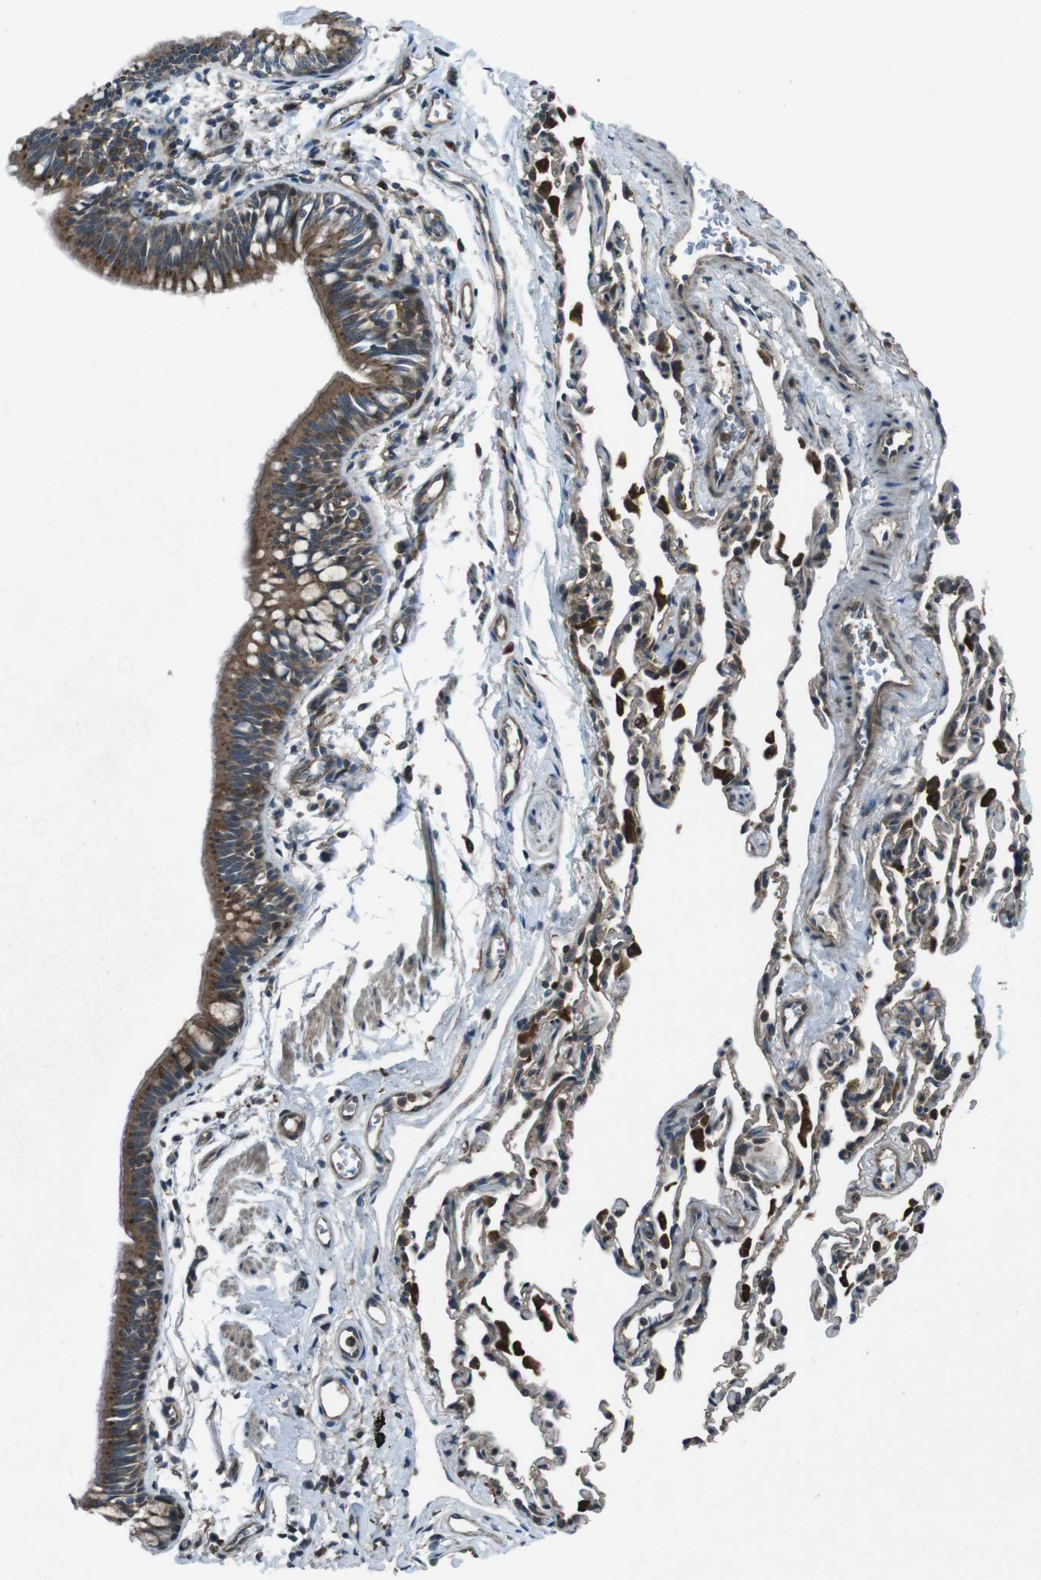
{"staining": {"intensity": "strong", "quantity": ">75%", "location": "cytoplasmic/membranous"}, "tissue": "bronchus", "cell_type": "Respiratory epithelial cells", "image_type": "normal", "snomed": [{"axis": "morphology", "description": "Normal tissue, NOS"}, {"axis": "topography", "description": "Bronchus"}, {"axis": "topography", "description": "Lung"}], "caption": "Immunohistochemical staining of normal human bronchus demonstrates high levels of strong cytoplasmic/membranous staining in approximately >75% of respiratory epithelial cells. (DAB = brown stain, brightfield microscopy at high magnification).", "gene": "SLC27A4", "patient": {"sex": "male", "age": 64}}